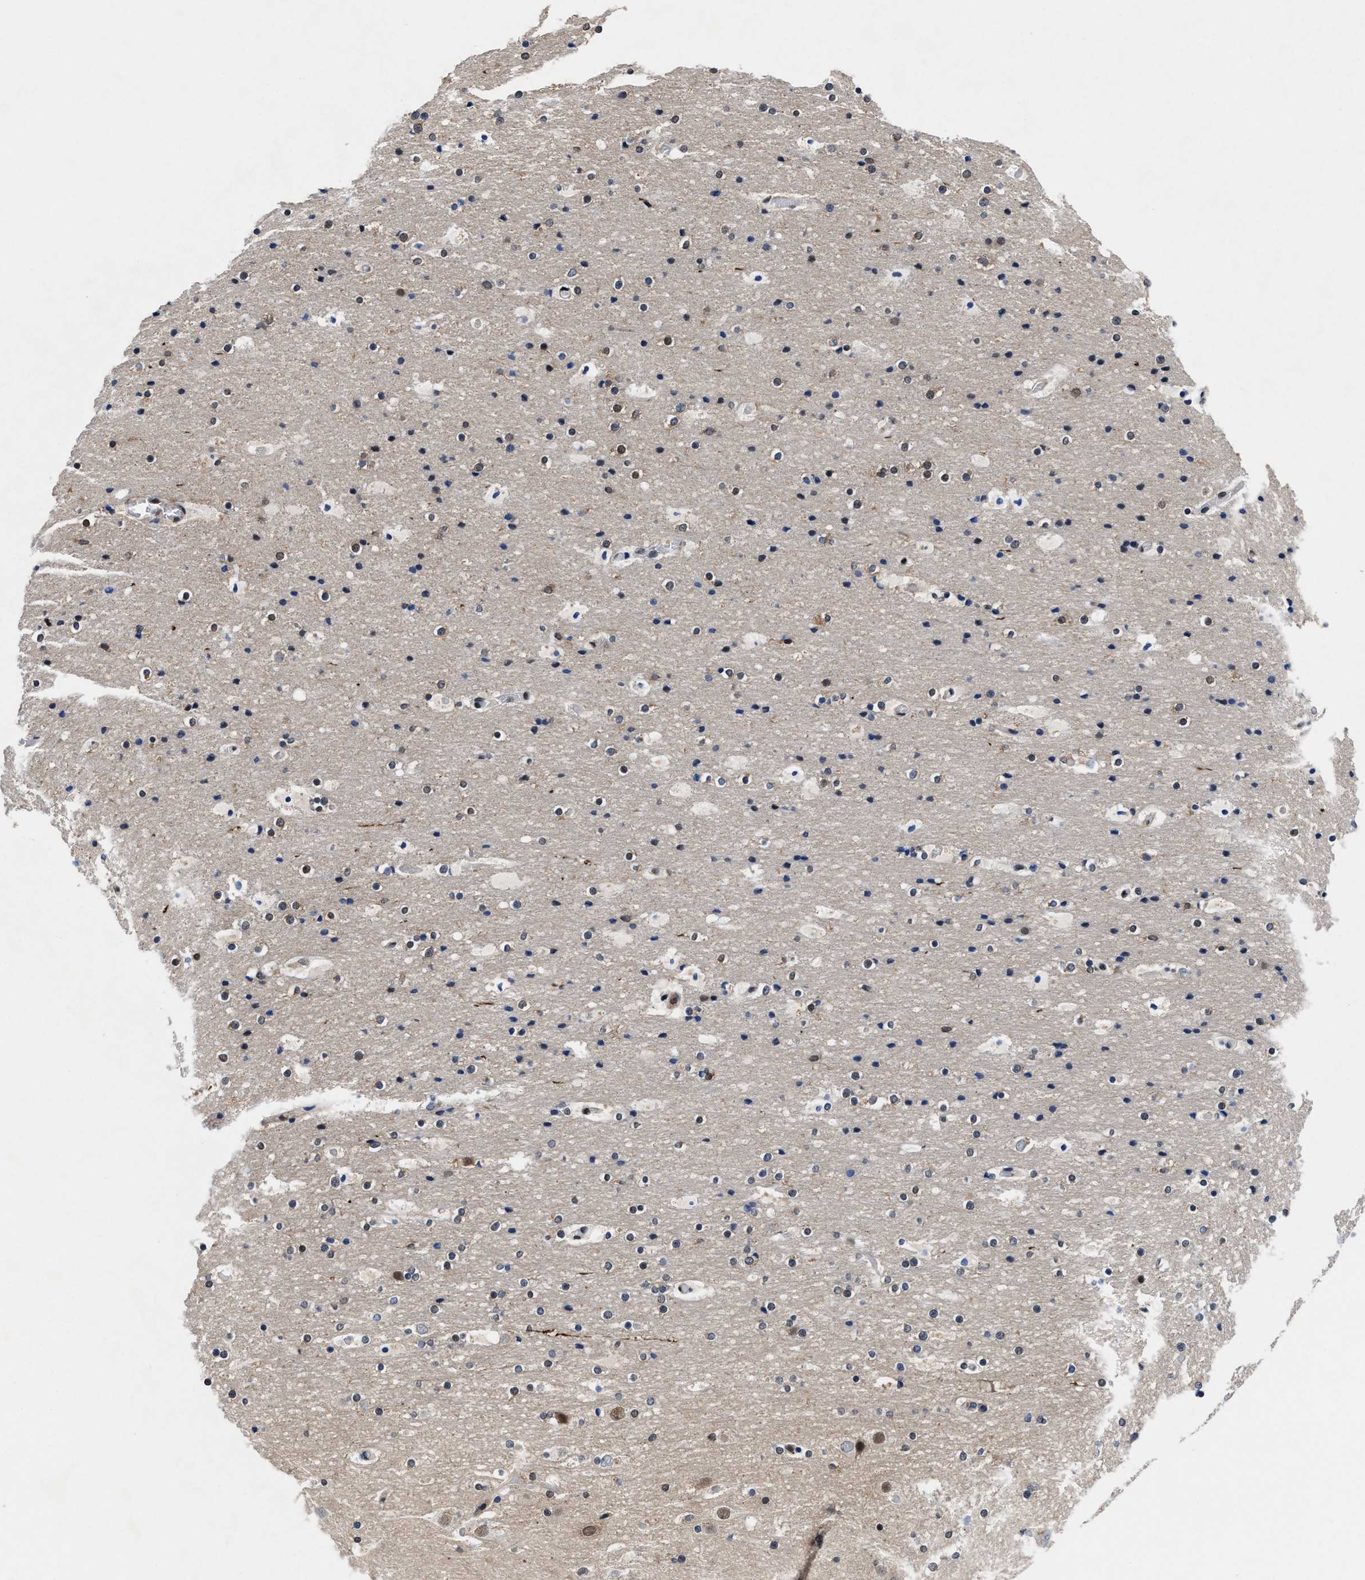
{"staining": {"intensity": "negative", "quantity": "none", "location": "none"}, "tissue": "cerebral cortex", "cell_type": "Endothelial cells", "image_type": "normal", "snomed": [{"axis": "morphology", "description": "Normal tissue, NOS"}, {"axis": "topography", "description": "Cerebral cortex"}], "caption": "A micrograph of cerebral cortex stained for a protein displays no brown staining in endothelial cells. (DAB (3,3'-diaminobenzidine) IHC with hematoxylin counter stain).", "gene": "ACLY", "patient": {"sex": "male", "age": 57}}